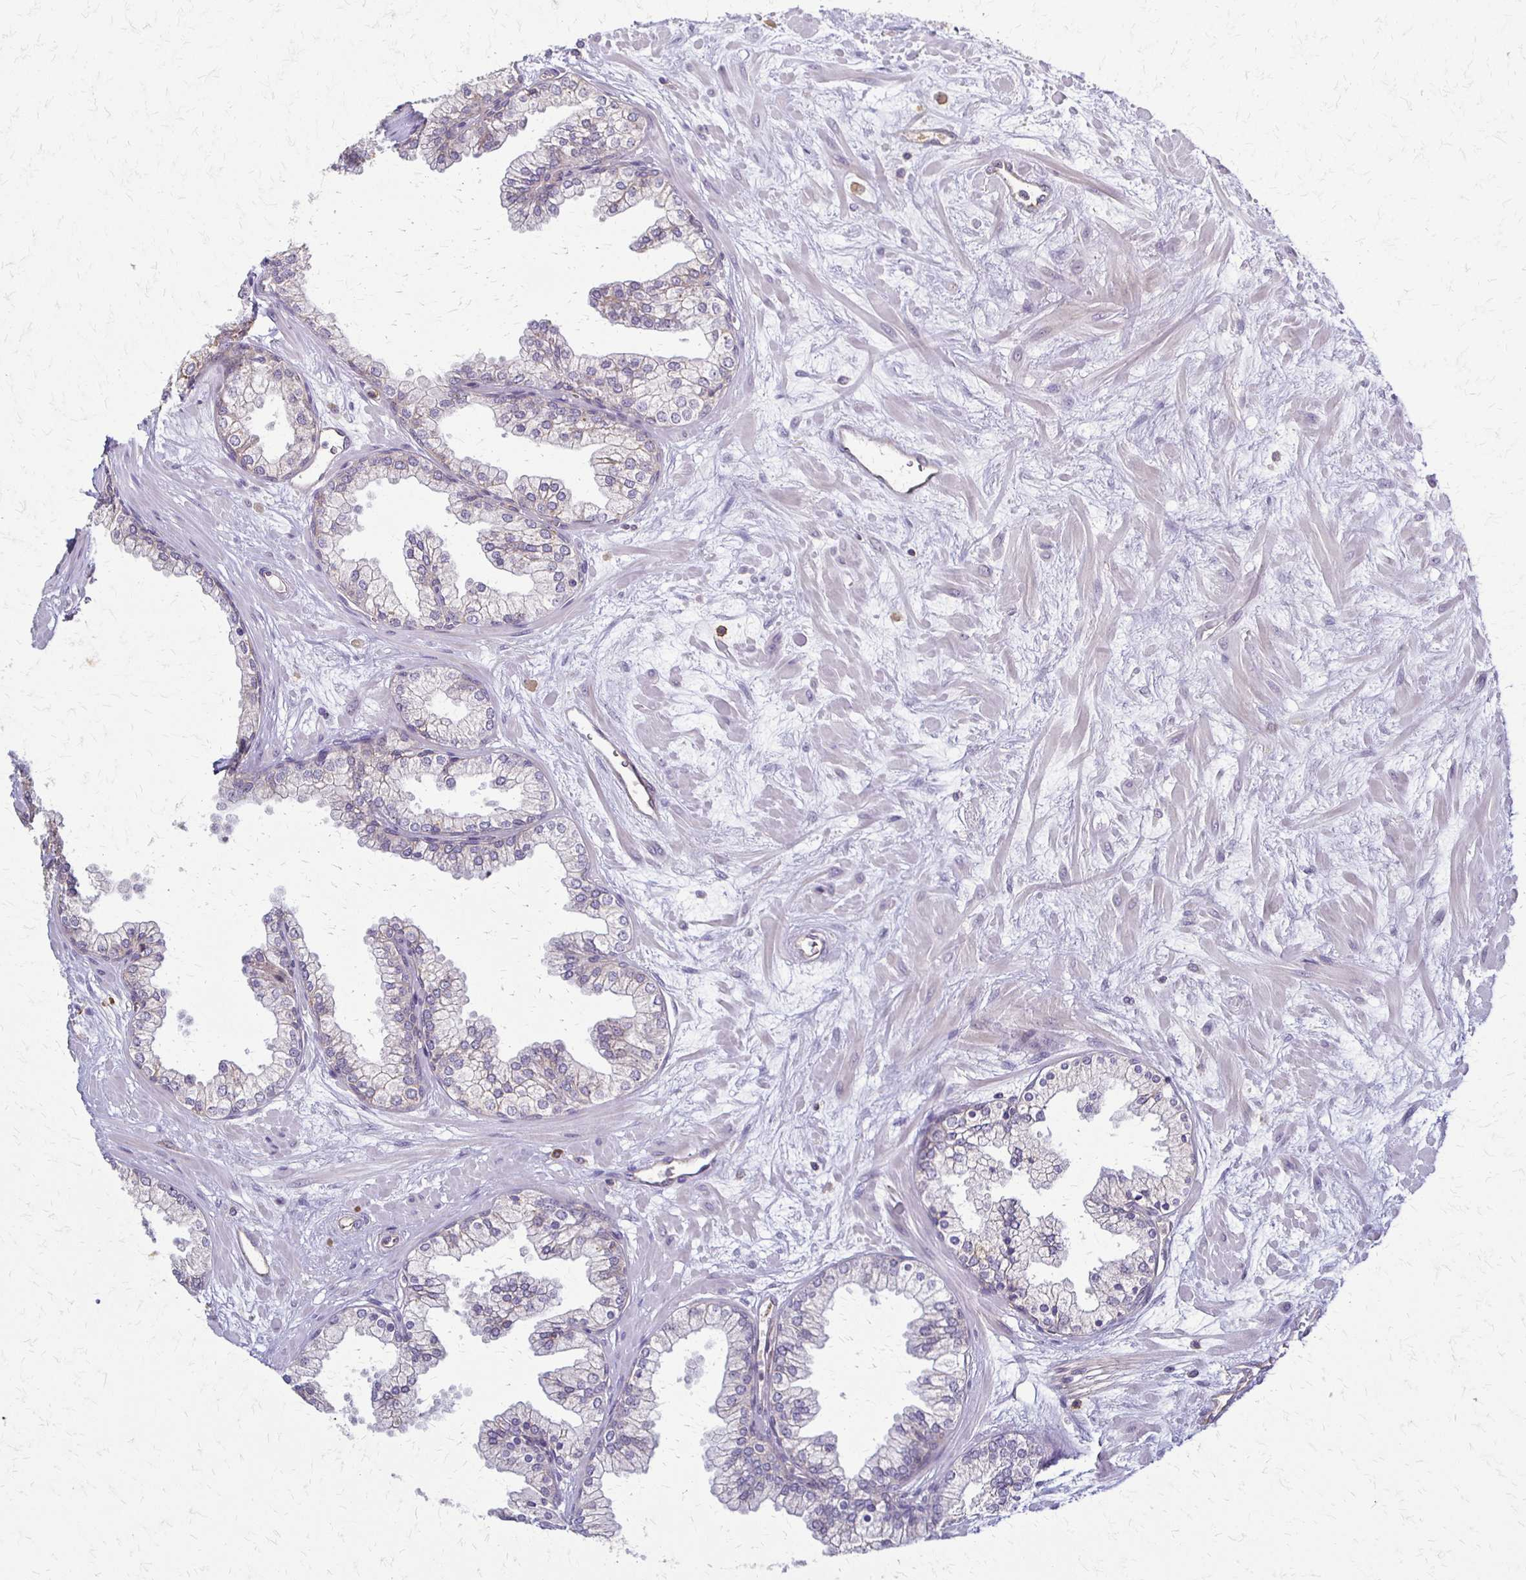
{"staining": {"intensity": "weak", "quantity": "<25%", "location": "cytoplasmic/membranous"}, "tissue": "prostate", "cell_type": "Glandular cells", "image_type": "normal", "snomed": [{"axis": "morphology", "description": "Normal tissue, NOS"}, {"axis": "topography", "description": "Prostate"}, {"axis": "topography", "description": "Peripheral nerve tissue"}], "caption": "Immunohistochemistry micrograph of normal prostate: prostate stained with DAB demonstrates no significant protein expression in glandular cells. (DAB IHC with hematoxylin counter stain).", "gene": "SLC9A9", "patient": {"sex": "male", "age": 61}}